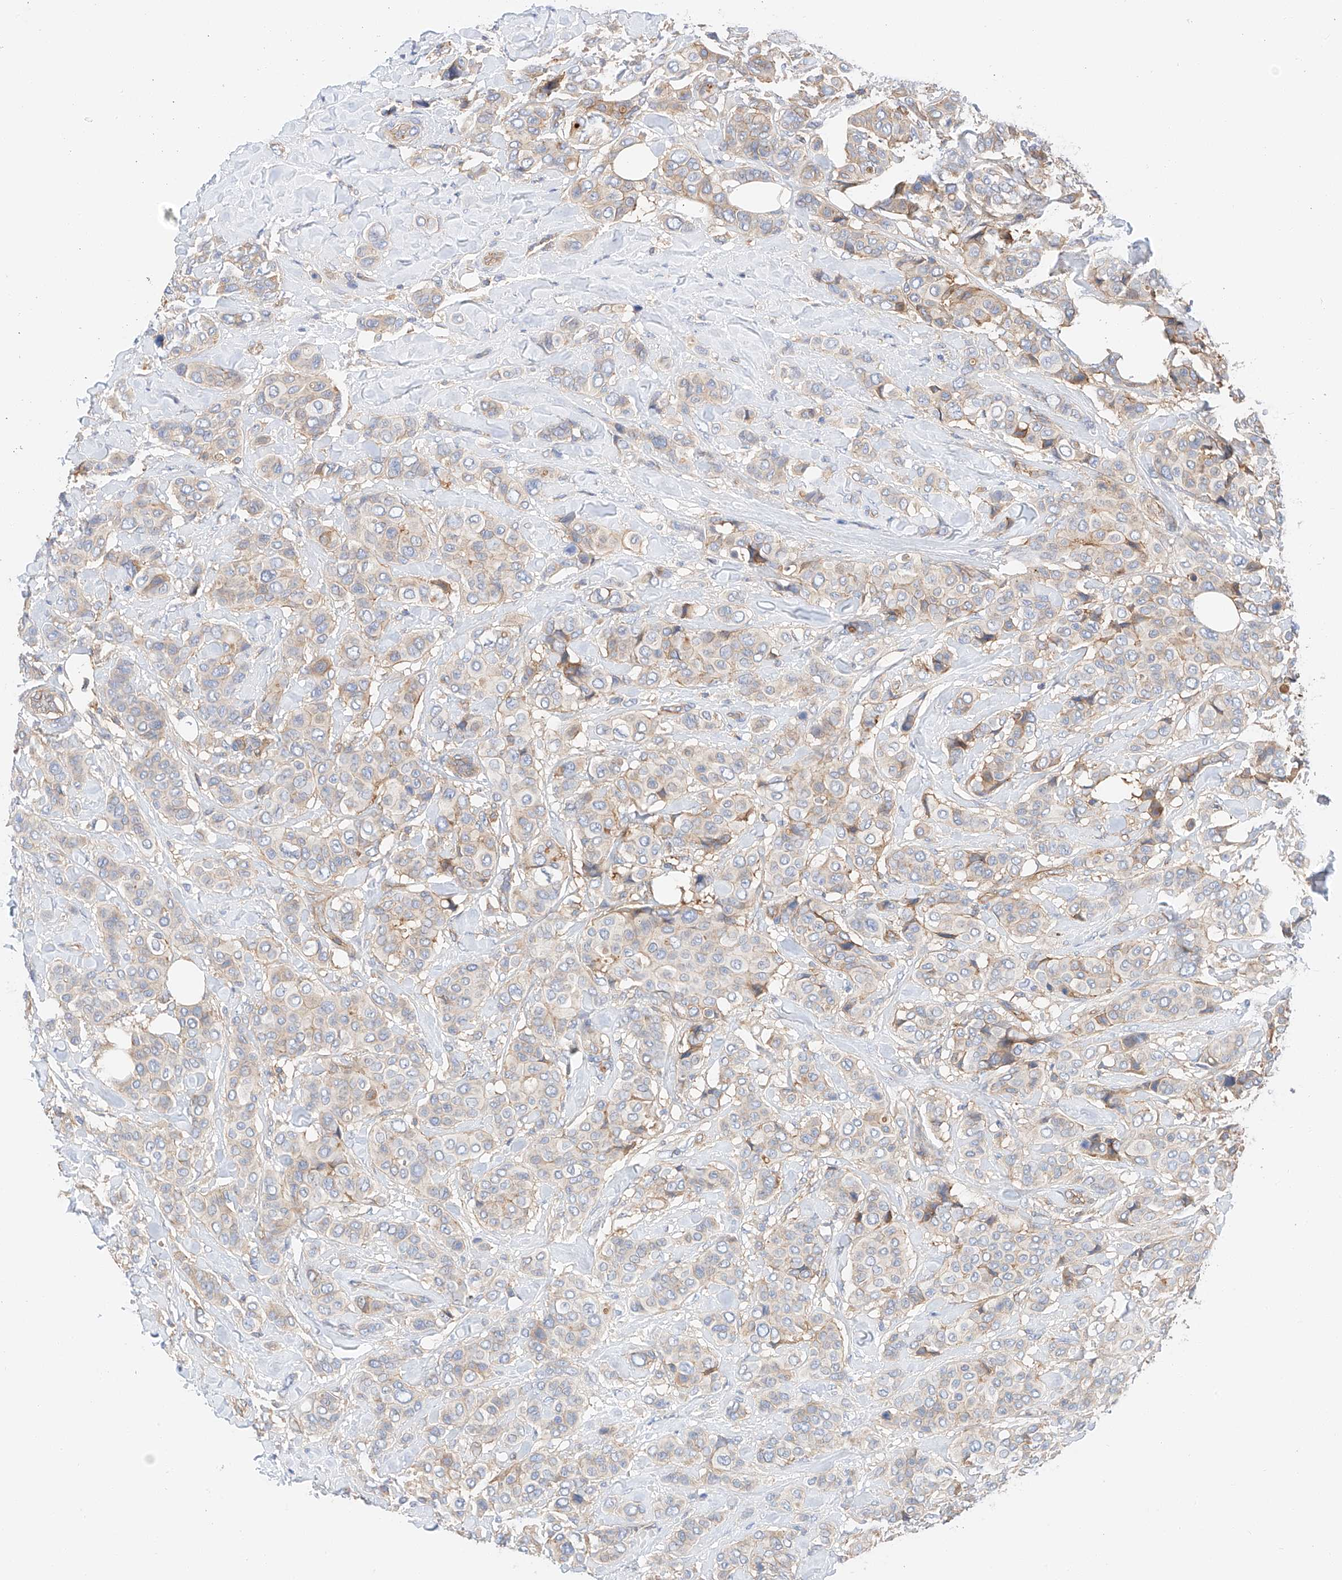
{"staining": {"intensity": "weak", "quantity": "<25%", "location": "cytoplasmic/membranous"}, "tissue": "breast cancer", "cell_type": "Tumor cells", "image_type": "cancer", "snomed": [{"axis": "morphology", "description": "Lobular carcinoma"}, {"axis": "topography", "description": "Breast"}], "caption": "A photomicrograph of breast cancer stained for a protein demonstrates no brown staining in tumor cells.", "gene": "HAUS4", "patient": {"sex": "female", "age": 51}}